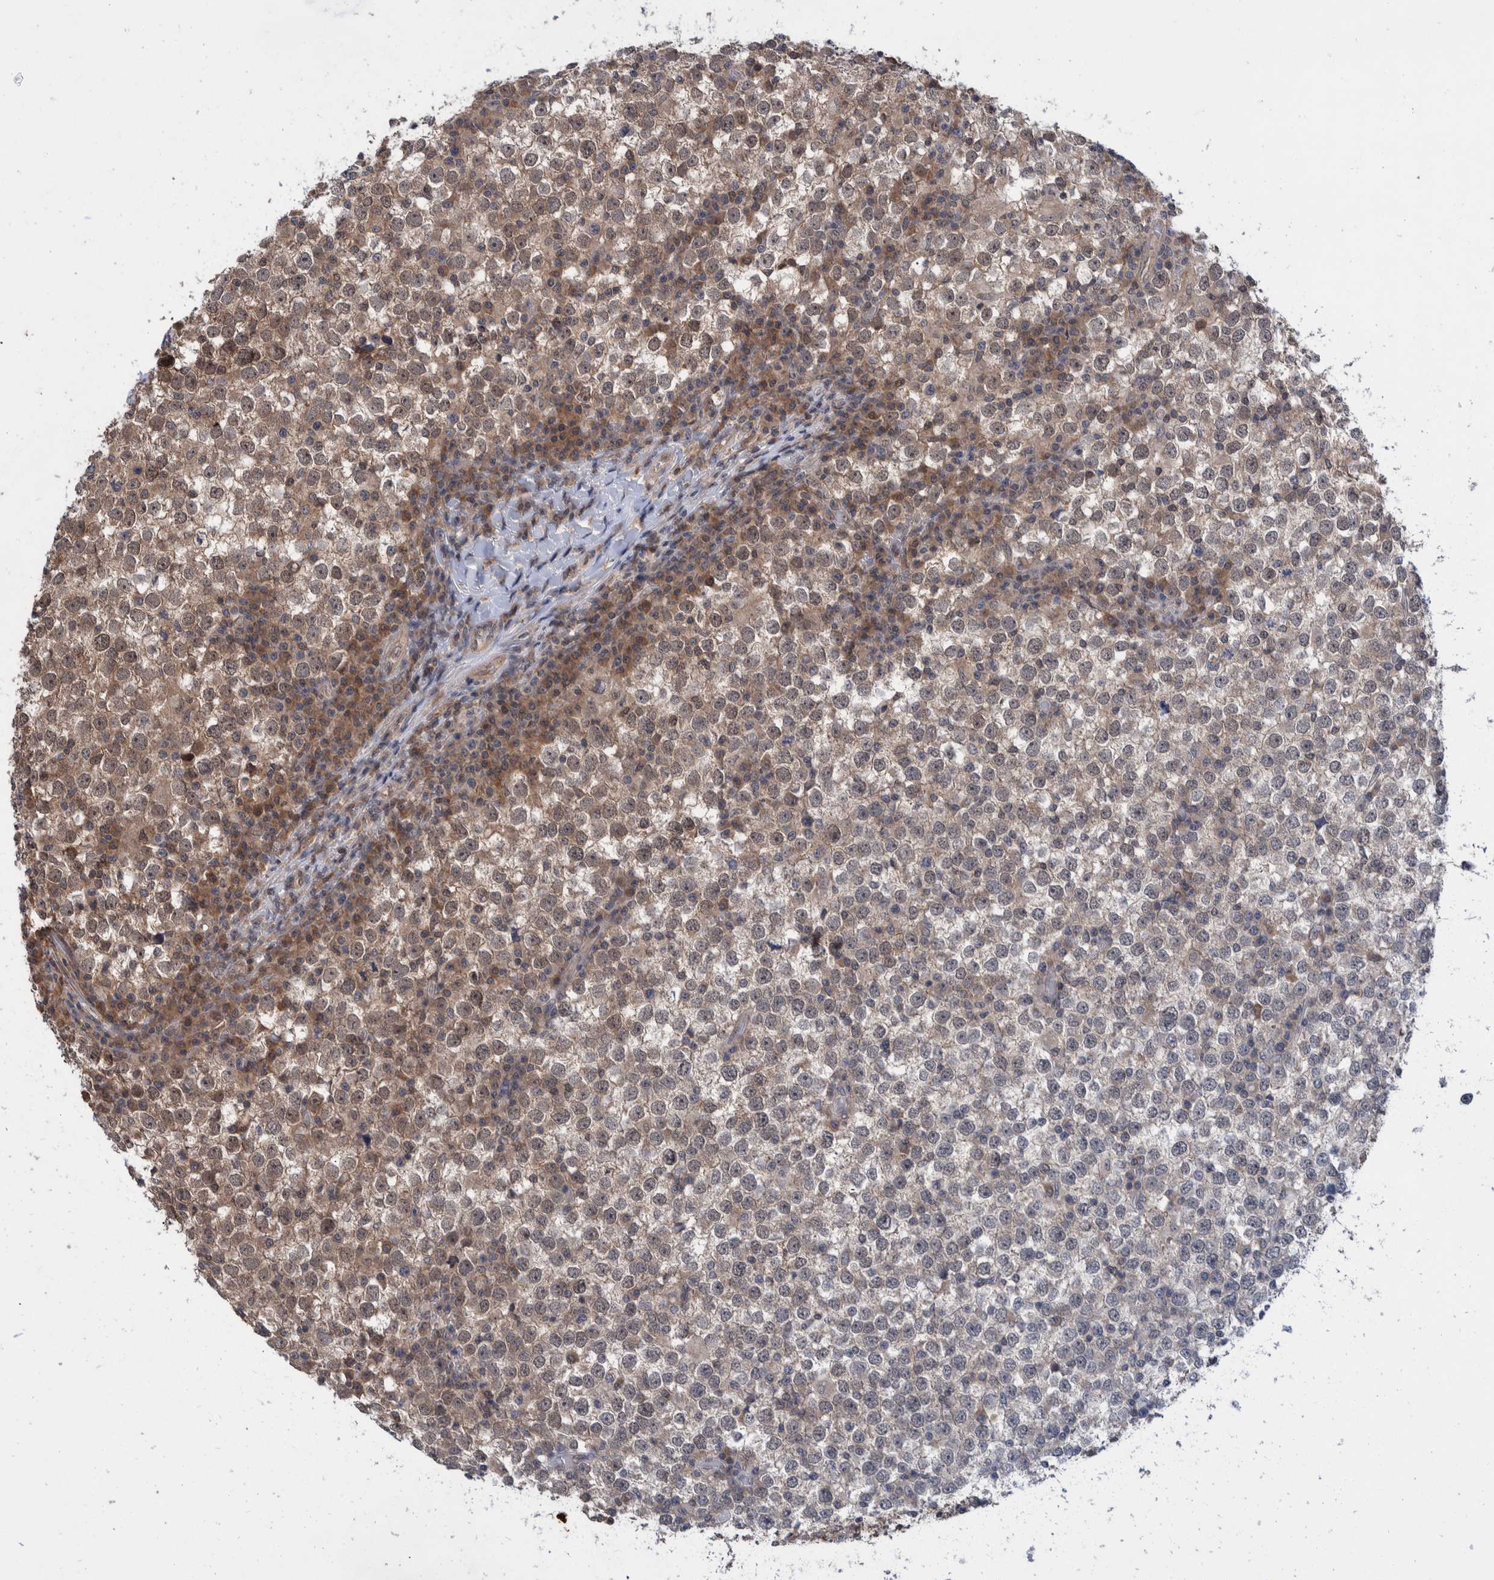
{"staining": {"intensity": "weak", "quantity": "25%-75%", "location": "cytoplasmic/membranous,nuclear"}, "tissue": "testis cancer", "cell_type": "Tumor cells", "image_type": "cancer", "snomed": [{"axis": "morphology", "description": "Seminoma, NOS"}, {"axis": "topography", "description": "Testis"}], "caption": "A brown stain shows weak cytoplasmic/membranous and nuclear staining of a protein in human testis cancer (seminoma) tumor cells.", "gene": "PLPBP", "patient": {"sex": "male", "age": 65}}